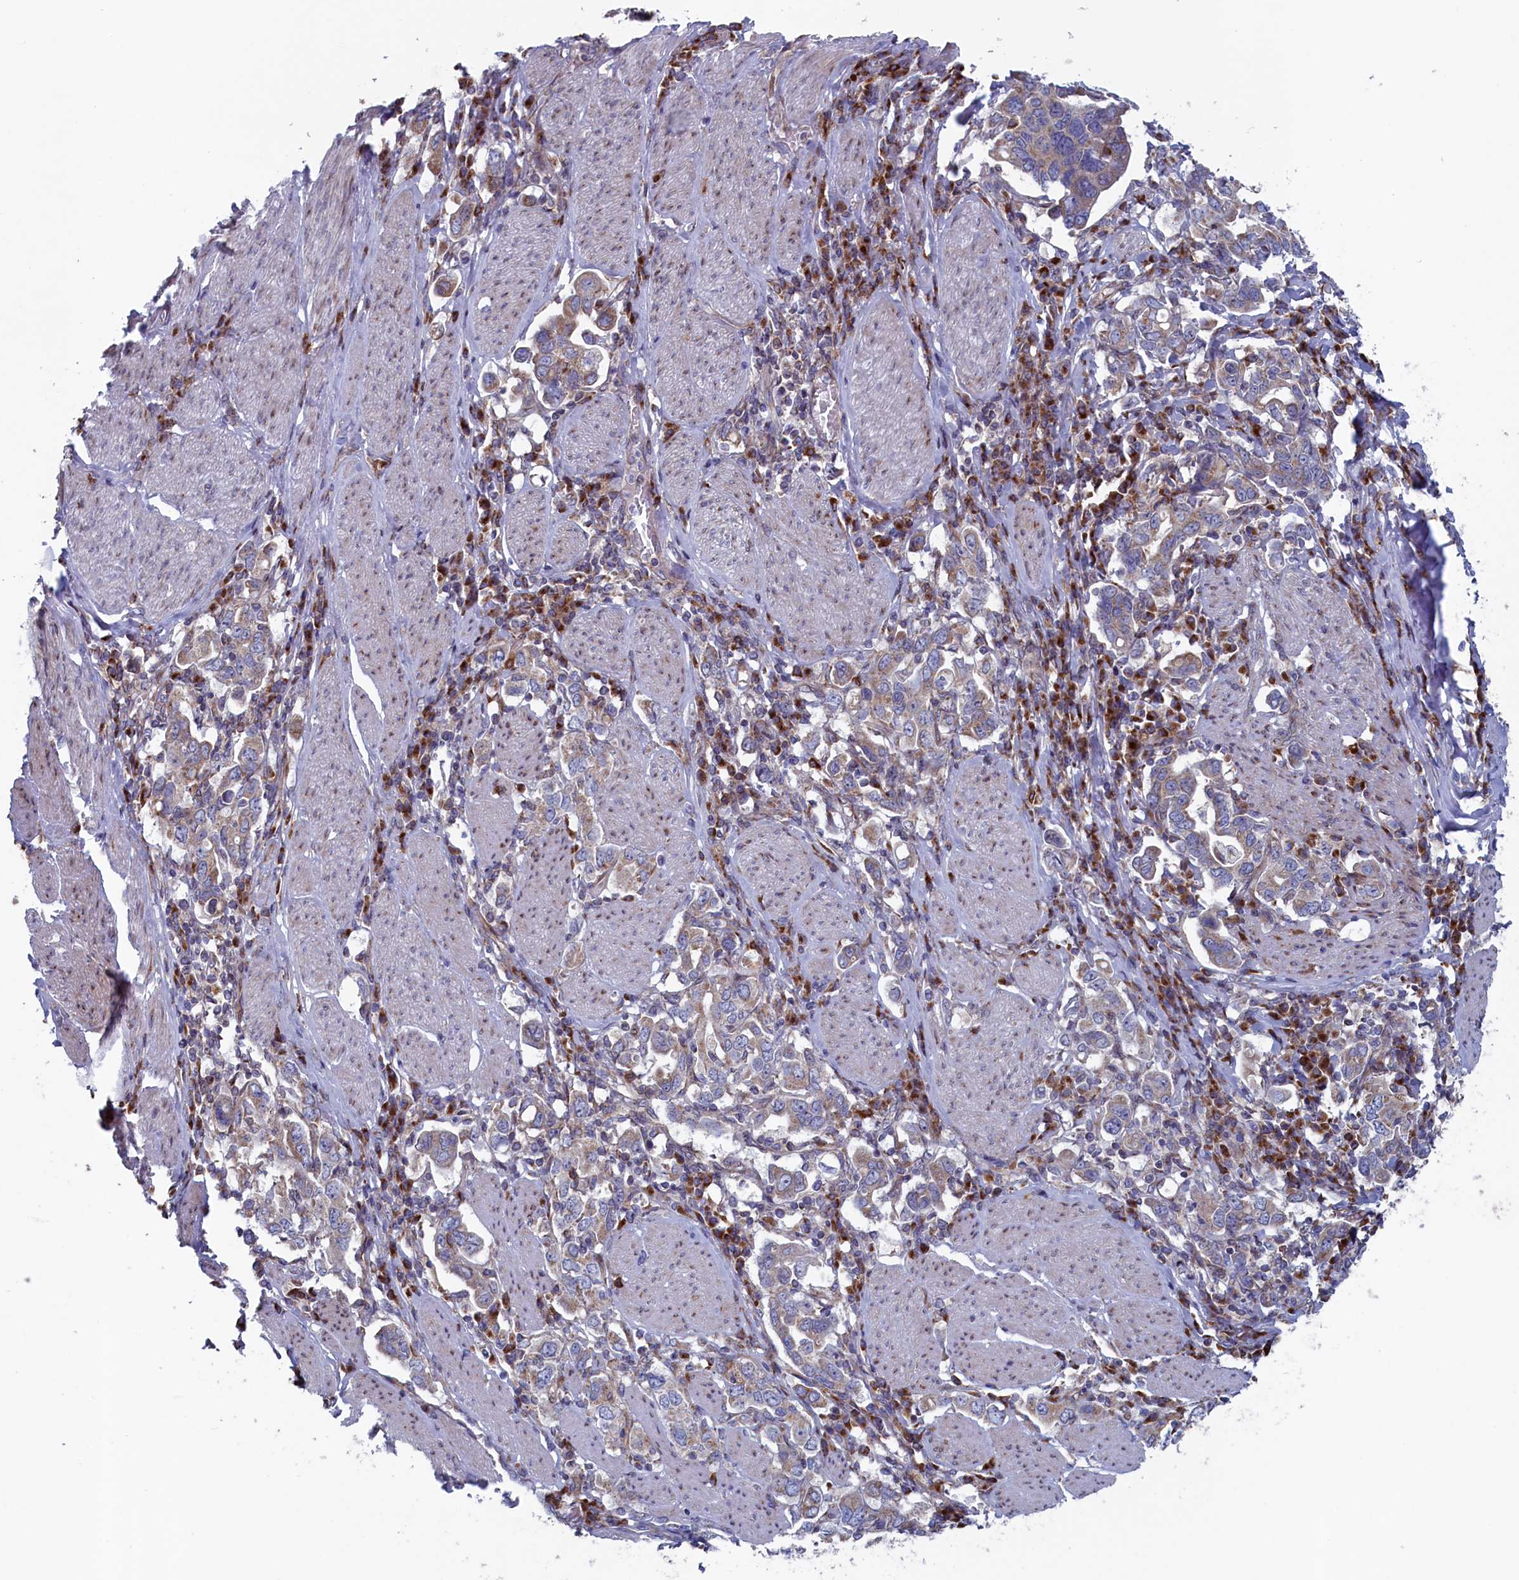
{"staining": {"intensity": "weak", "quantity": "25%-75%", "location": "cytoplasmic/membranous"}, "tissue": "stomach cancer", "cell_type": "Tumor cells", "image_type": "cancer", "snomed": [{"axis": "morphology", "description": "Adenocarcinoma, NOS"}, {"axis": "topography", "description": "Stomach, upper"}], "caption": "High-power microscopy captured an immunohistochemistry image of stomach cancer (adenocarcinoma), revealing weak cytoplasmic/membranous positivity in approximately 25%-75% of tumor cells.", "gene": "MTFMT", "patient": {"sex": "male", "age": 62}}